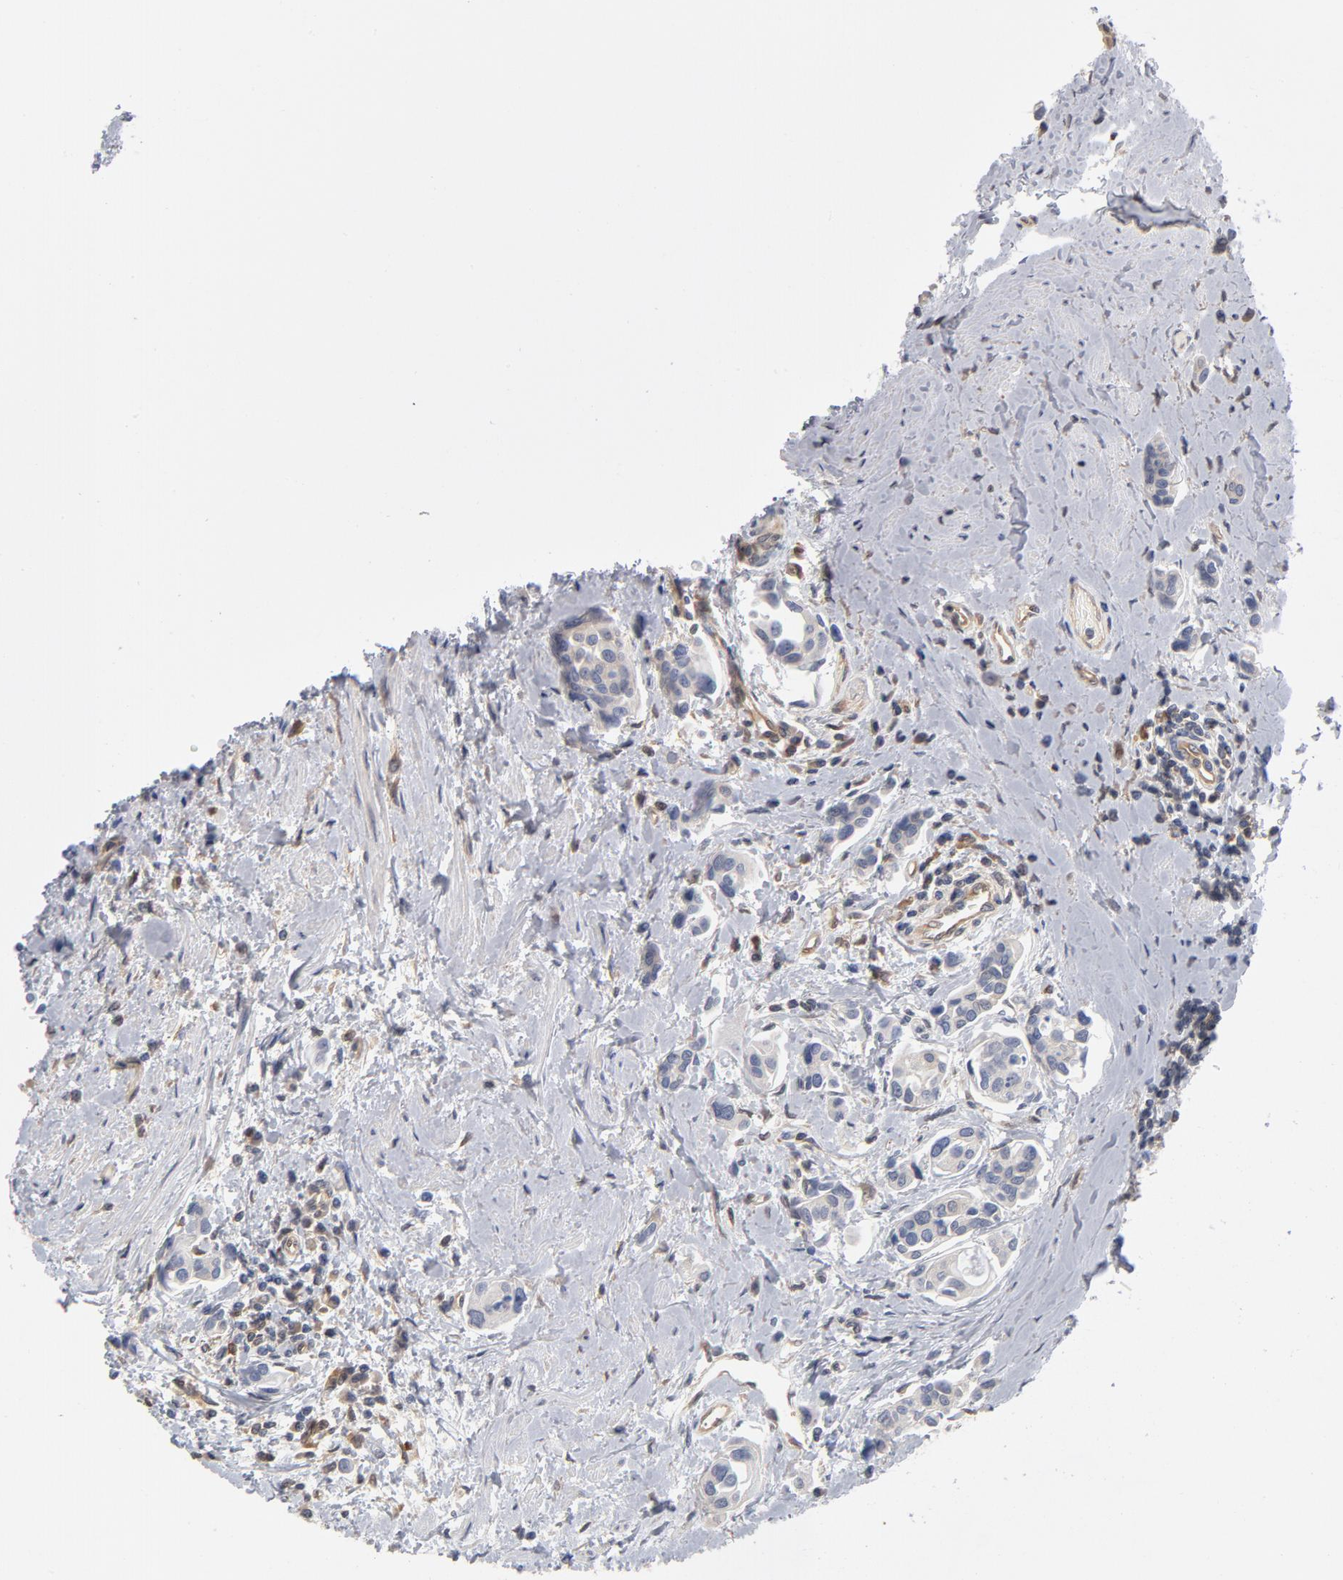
{"staining": {"intensity": "negative", "quantity": "none", "location": "none"}, "tissue": "urothelial cancer", "cell_type": "Tumor cells", "image_type": "cancer", "snomed": [{"axis": "morphology", "description": "Urothelial carcinoma, High grade"}, {"axis": "topography", "description": "Urinary bladder"}], "caption": "Immunohistochemistry (IHC) micrograph of neoplastic tissue: human urothelial carcinoma (high-grade) stained with DAB (3,3'-diaminobenzidine) demonstrates no significant protein expression in tumor cells.", "gene": "ASMTL", "patient": {"sex": "male", "age": 78}}